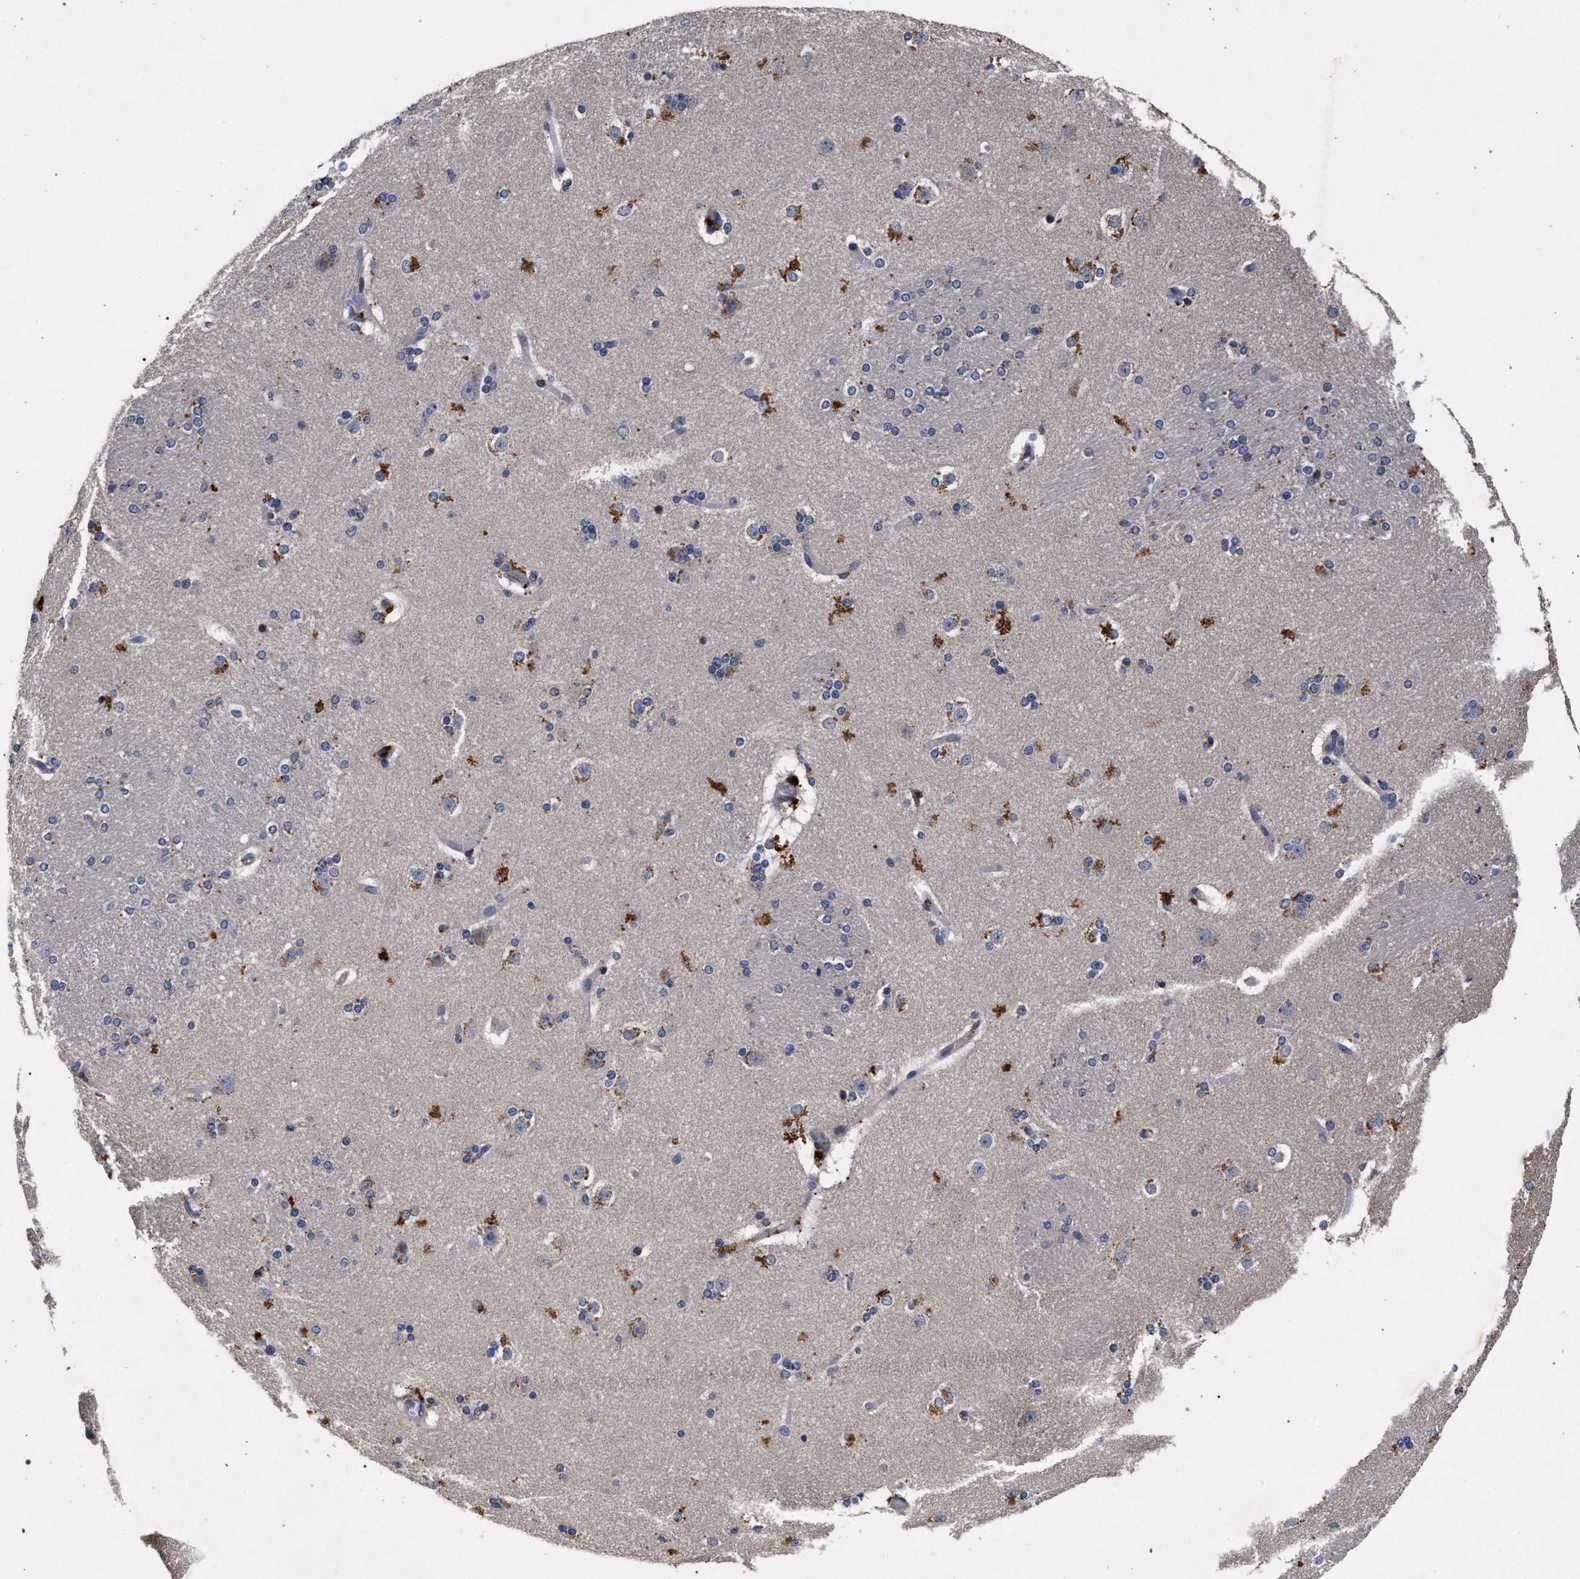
{"staining": {"intensity": "moderate", "quantity": "25%-75%", "location": "cytoplasmic/membranous"}, "tissue": "caudate", "cell_type": "Glial cells", "image_type": "normal", "snomed": [{"axis": "morphology", "description": "Normal tissue, NOS"}, {"axis": "topography", "description": "Lateral ventricle wall"}], "caption": "The immunohistochemical stain labels moderate cytoplasmic/membranous positivity in glial cells of benign caudate. The staining is performed using DAB brown chromogen to label protein expression. The nuclei are counter-stained blue using hematoxylin.", "gene": "NEK7", "patient": {"sex": "female", "age": 19}}